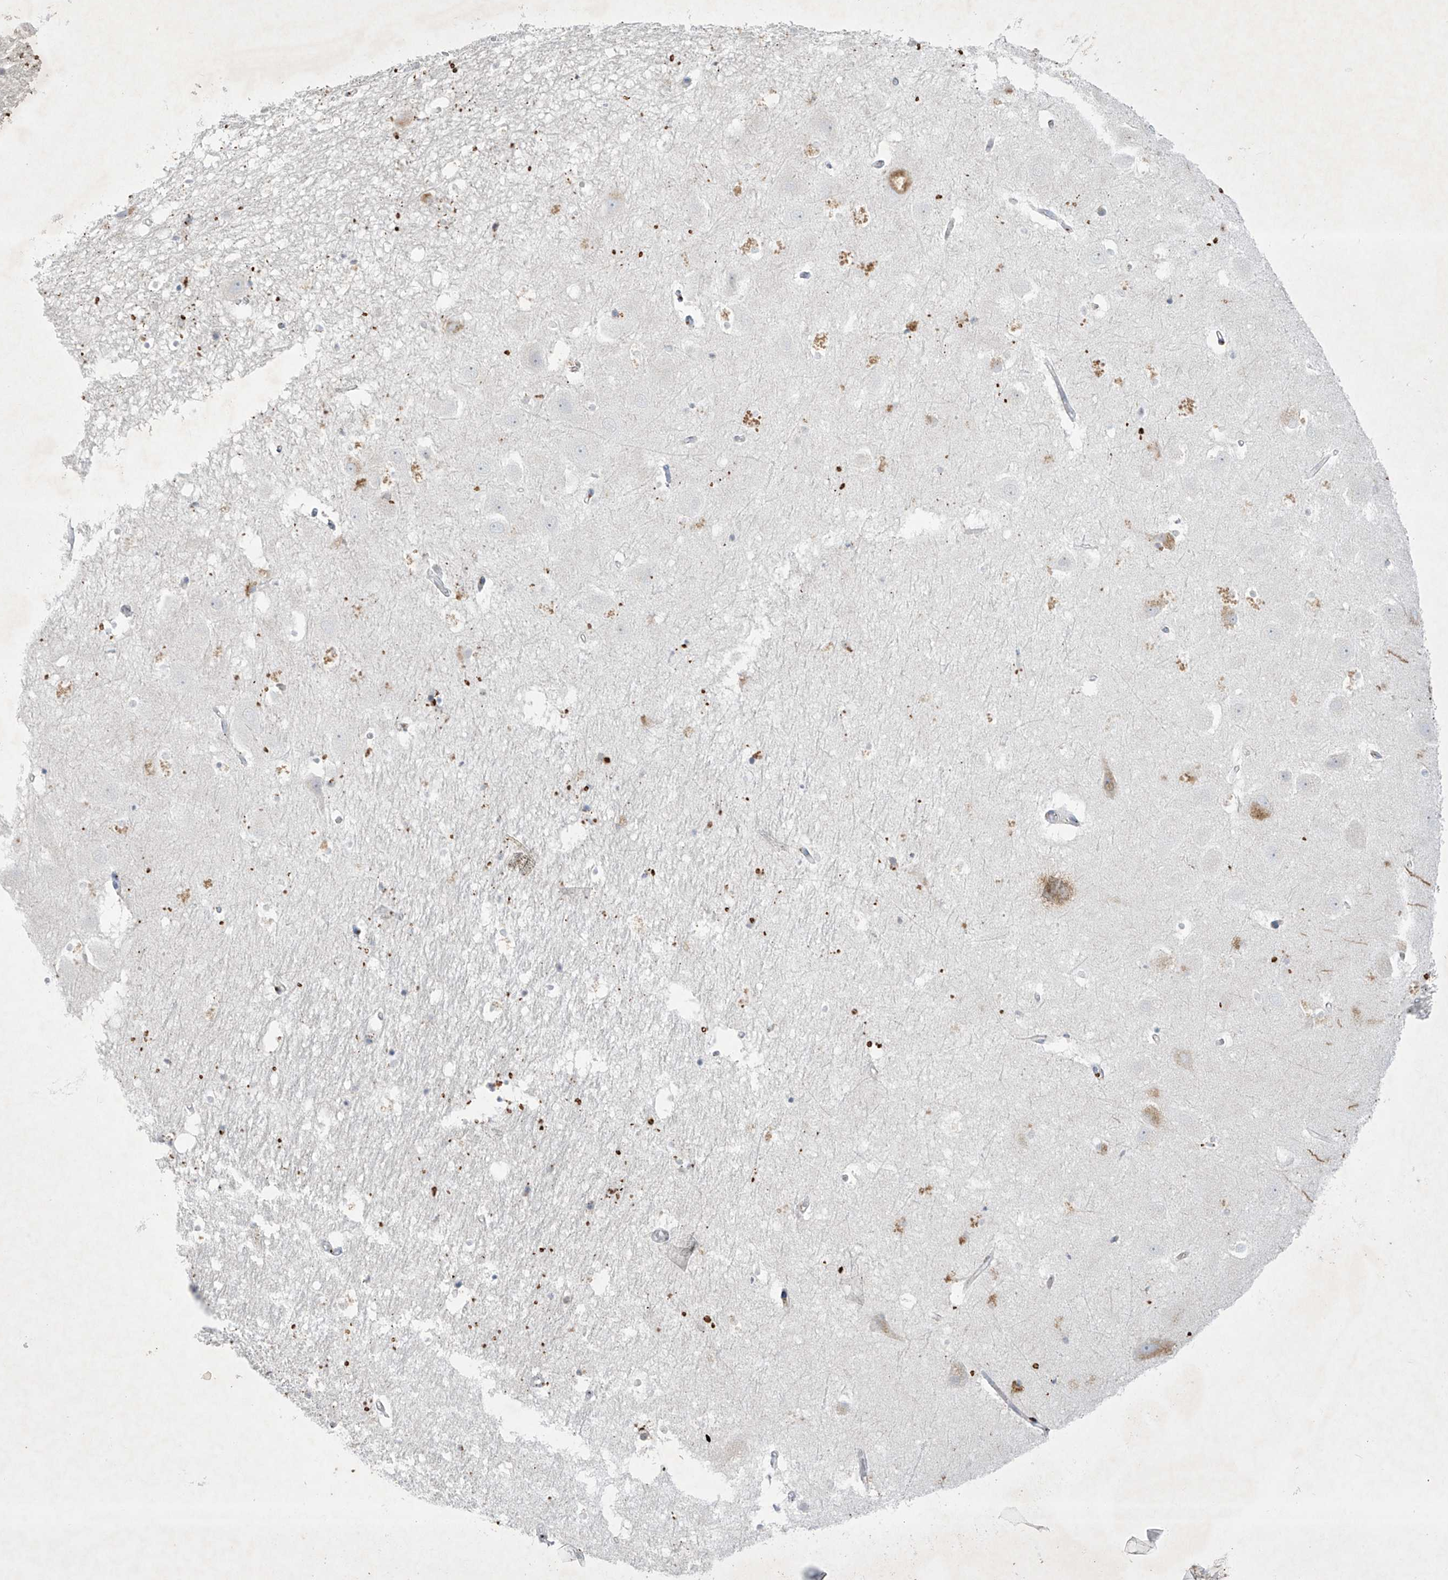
{"staining": {"intensity": "moderate", "quantity": "<25%", "location": "cytoplasmic/membranous"}, "tissue": "hippocampus", "cell_type": "Glial cells", "image_type": "normal", "snomed": [{"axis": "morphology", "description": "Normal tissue, NOS"}, {"axis": "topography", "description": "Hippocampus"}], "caption": "The image reveals staining of normal hippocampus, revealing moderate cytoplasmic/membranous protein positivity (brown color) within glial cells.", "gene": "GPR137C", "patient": {"sex": "female", "age": 52}}